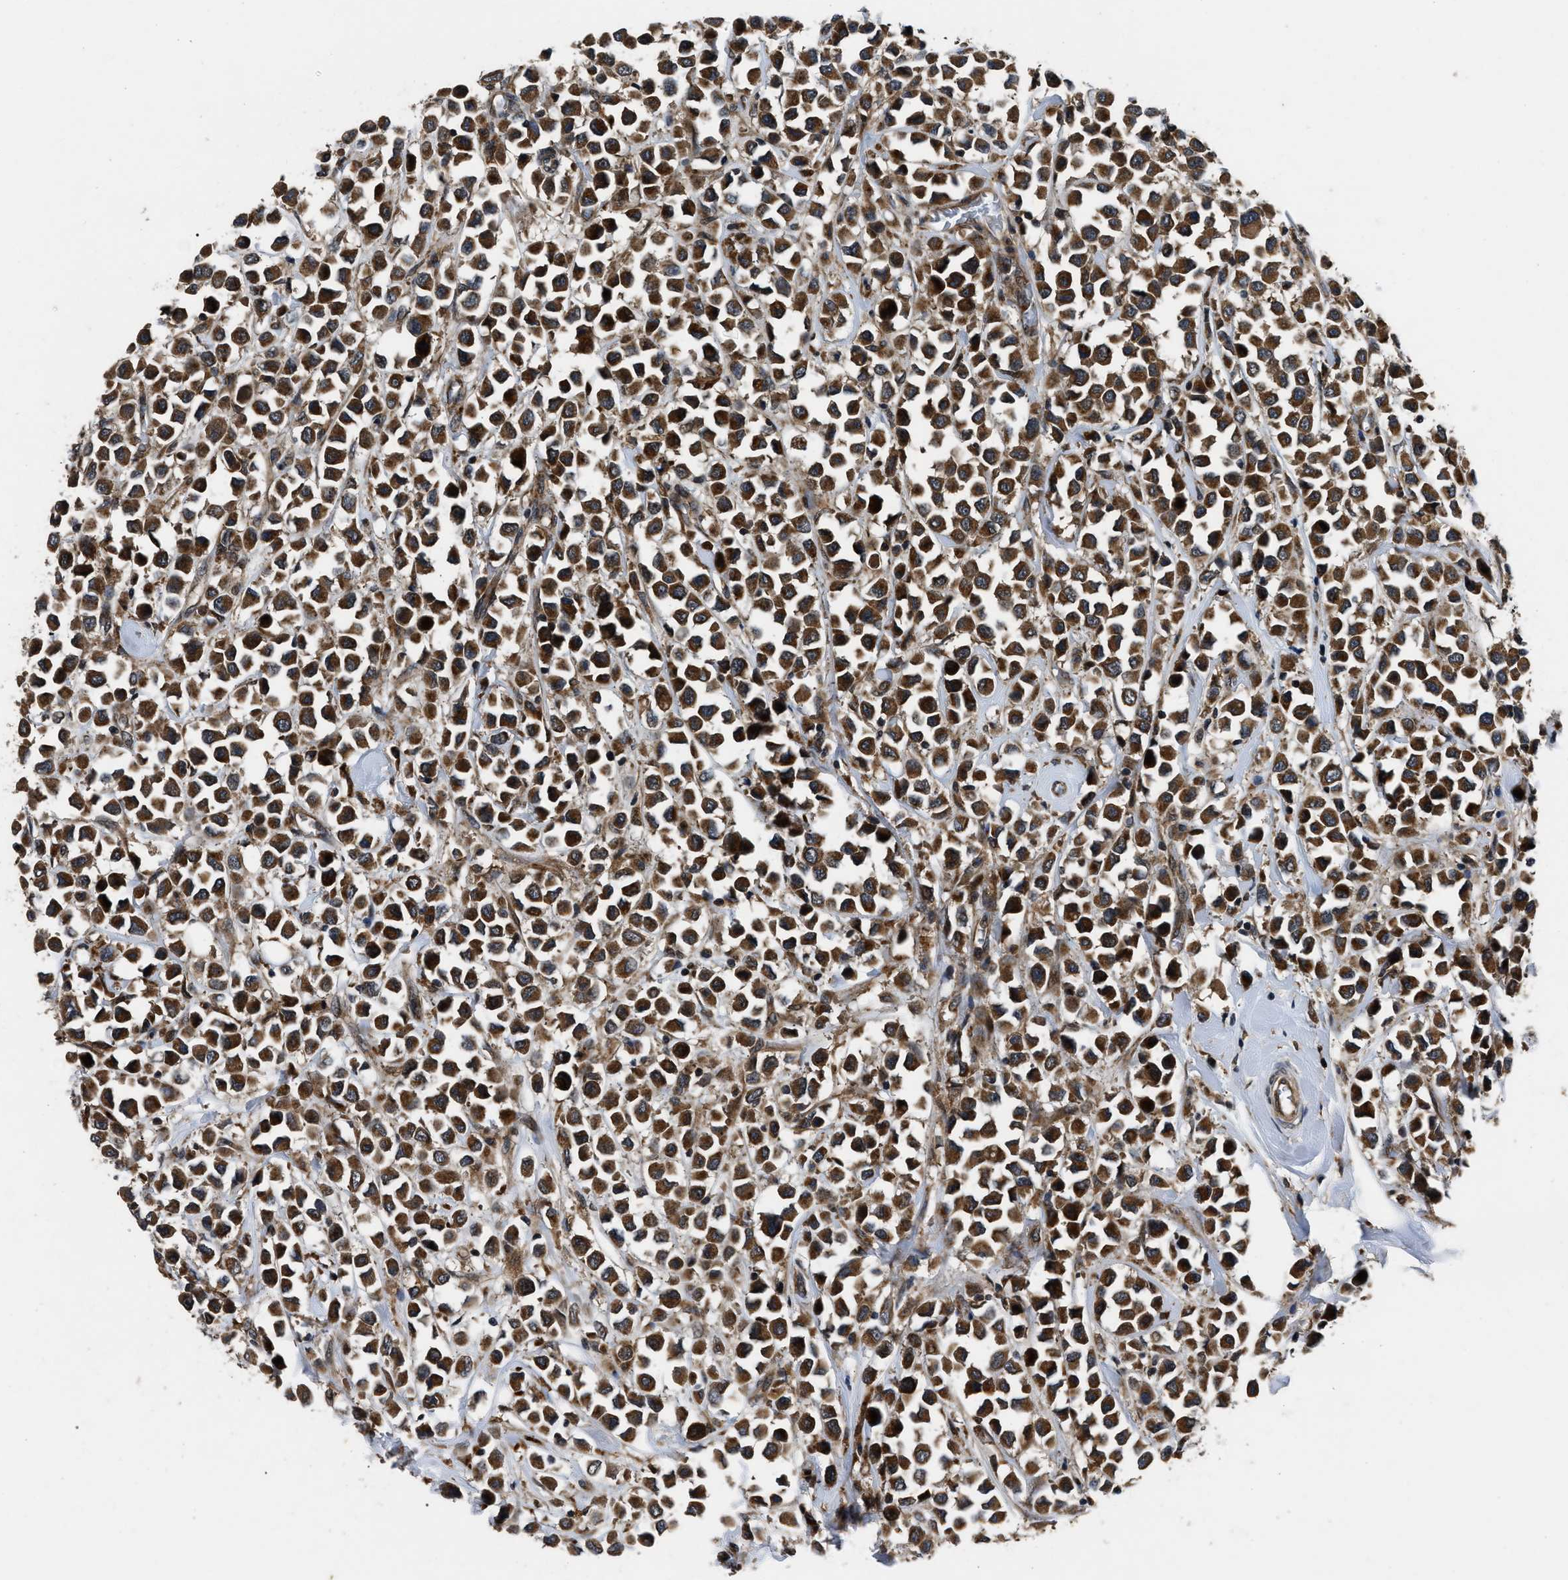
{"staining": {"intensity": "strong", "quantity": ">75%", "location": "cytoplasmic/membranous"}, "tissue": "breast cancer", "cell_type": "Tumor cells", "image_type": "cancer", "snomed": [{"axis": "morphology", "description": "Duct carcinoma"}, {"axis": "topography", "description": "Breast"}], "caption": "Strong cytoplasmic/membranous protein staining is appreciated in approximately >75% of tumor cells in breast intraductal carcinoma.", "gene": "PPWD1", "patient": {"sex": "female", "age": 61}}